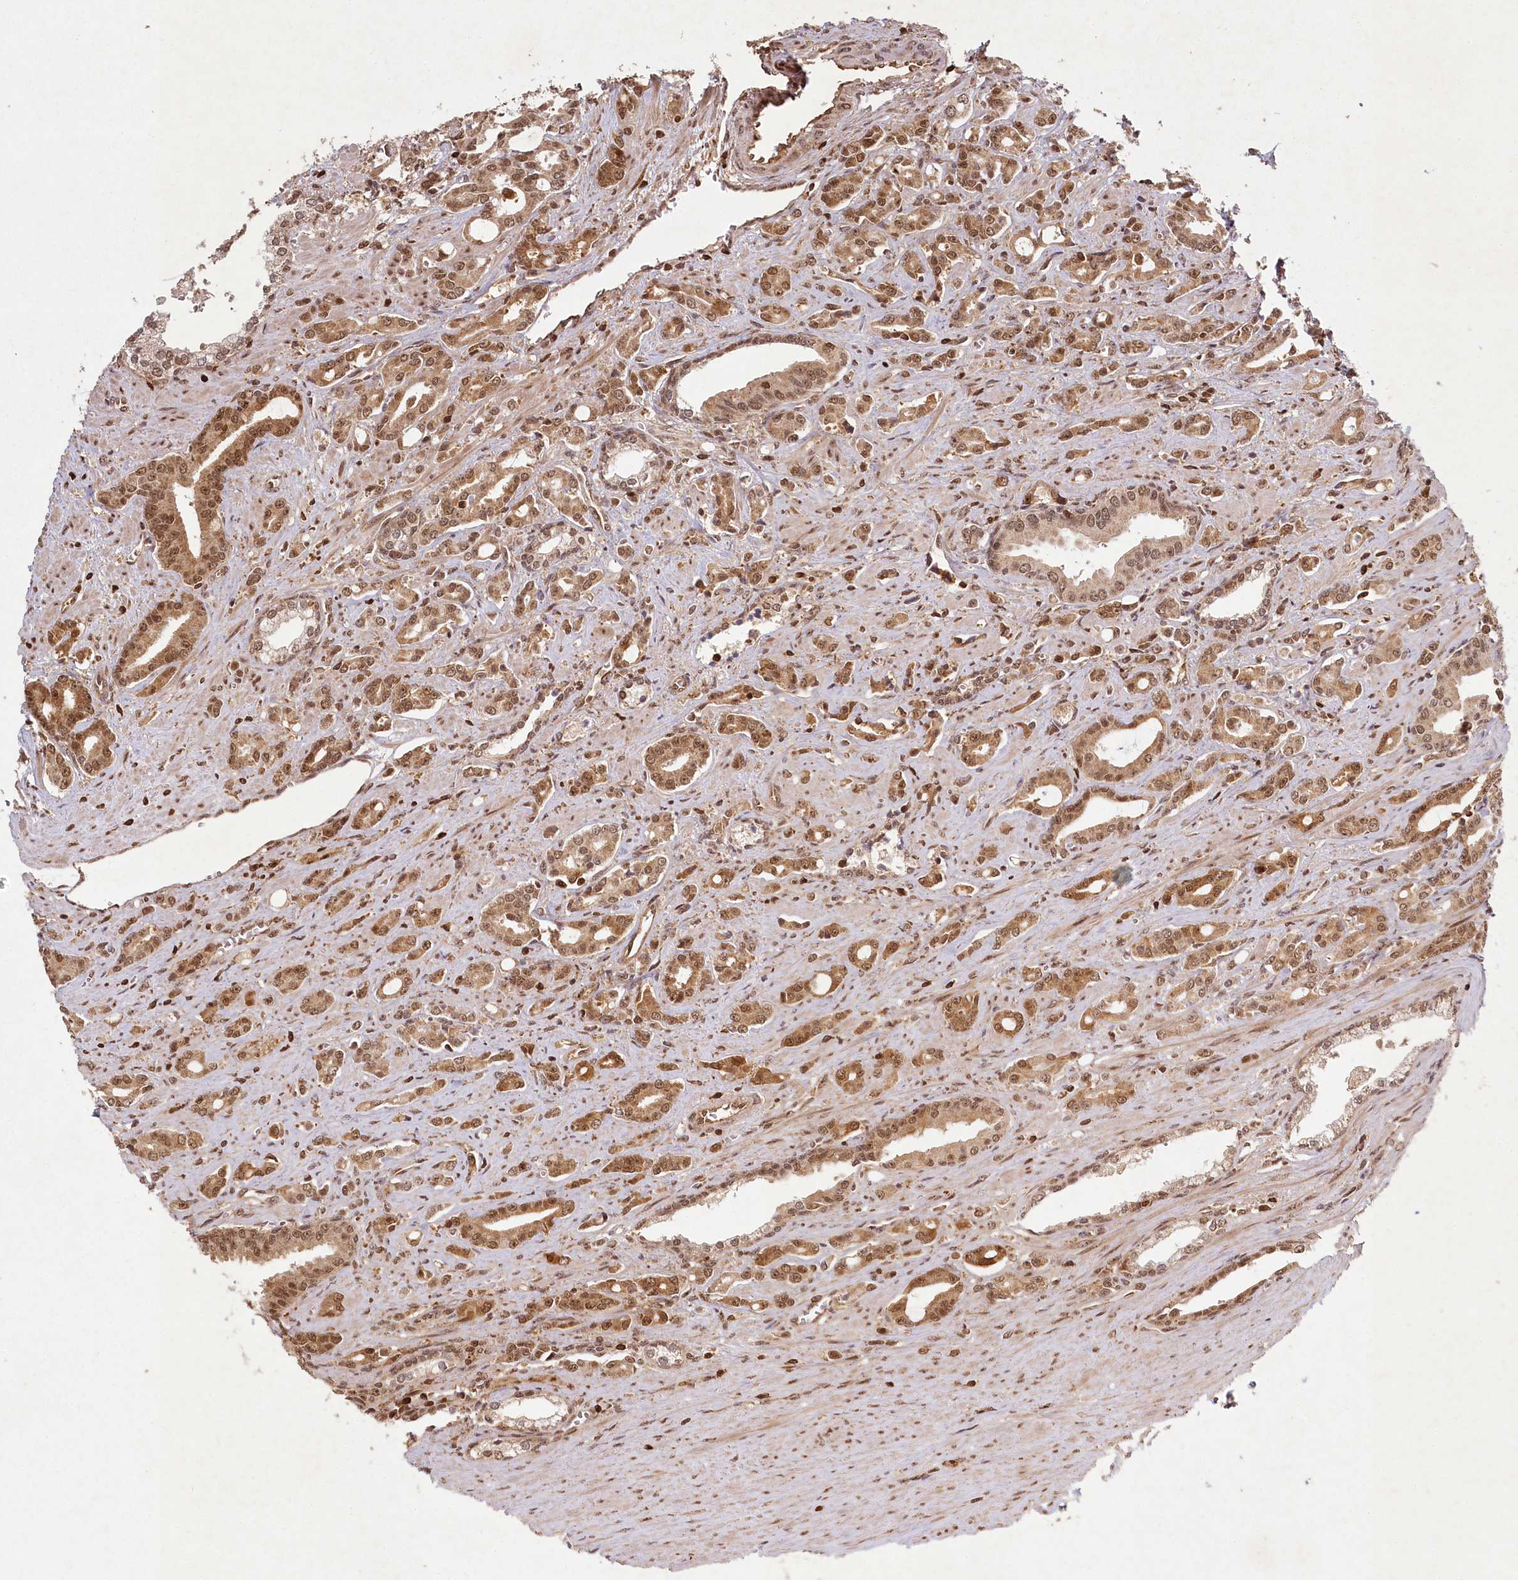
{"staining": {"intensity": "moderate", "quantity": ">75%", "location": "cytoplasmic/membranous,nuclear"}, "tissue": "prostate cancer", "cell_type": "Tumor cells", "image_type": "cancer", "snomed": [{"axis": "morphology", "description": "Adenocarcinoma, High grade"}, {"axis": "topography", "description": "Prostate"}], "caption": "DAB (3,3'-diaminobenzidine) immunohistochemical staining of human prostate cancer (high-grade adenocarcinoma) reveals moderate cytoplasmic/membranous and nuclear protein positivity in approximately >75% of tumor cells.", "gene": "MICU1", "patient": {"sex": "male", "age": 72}}